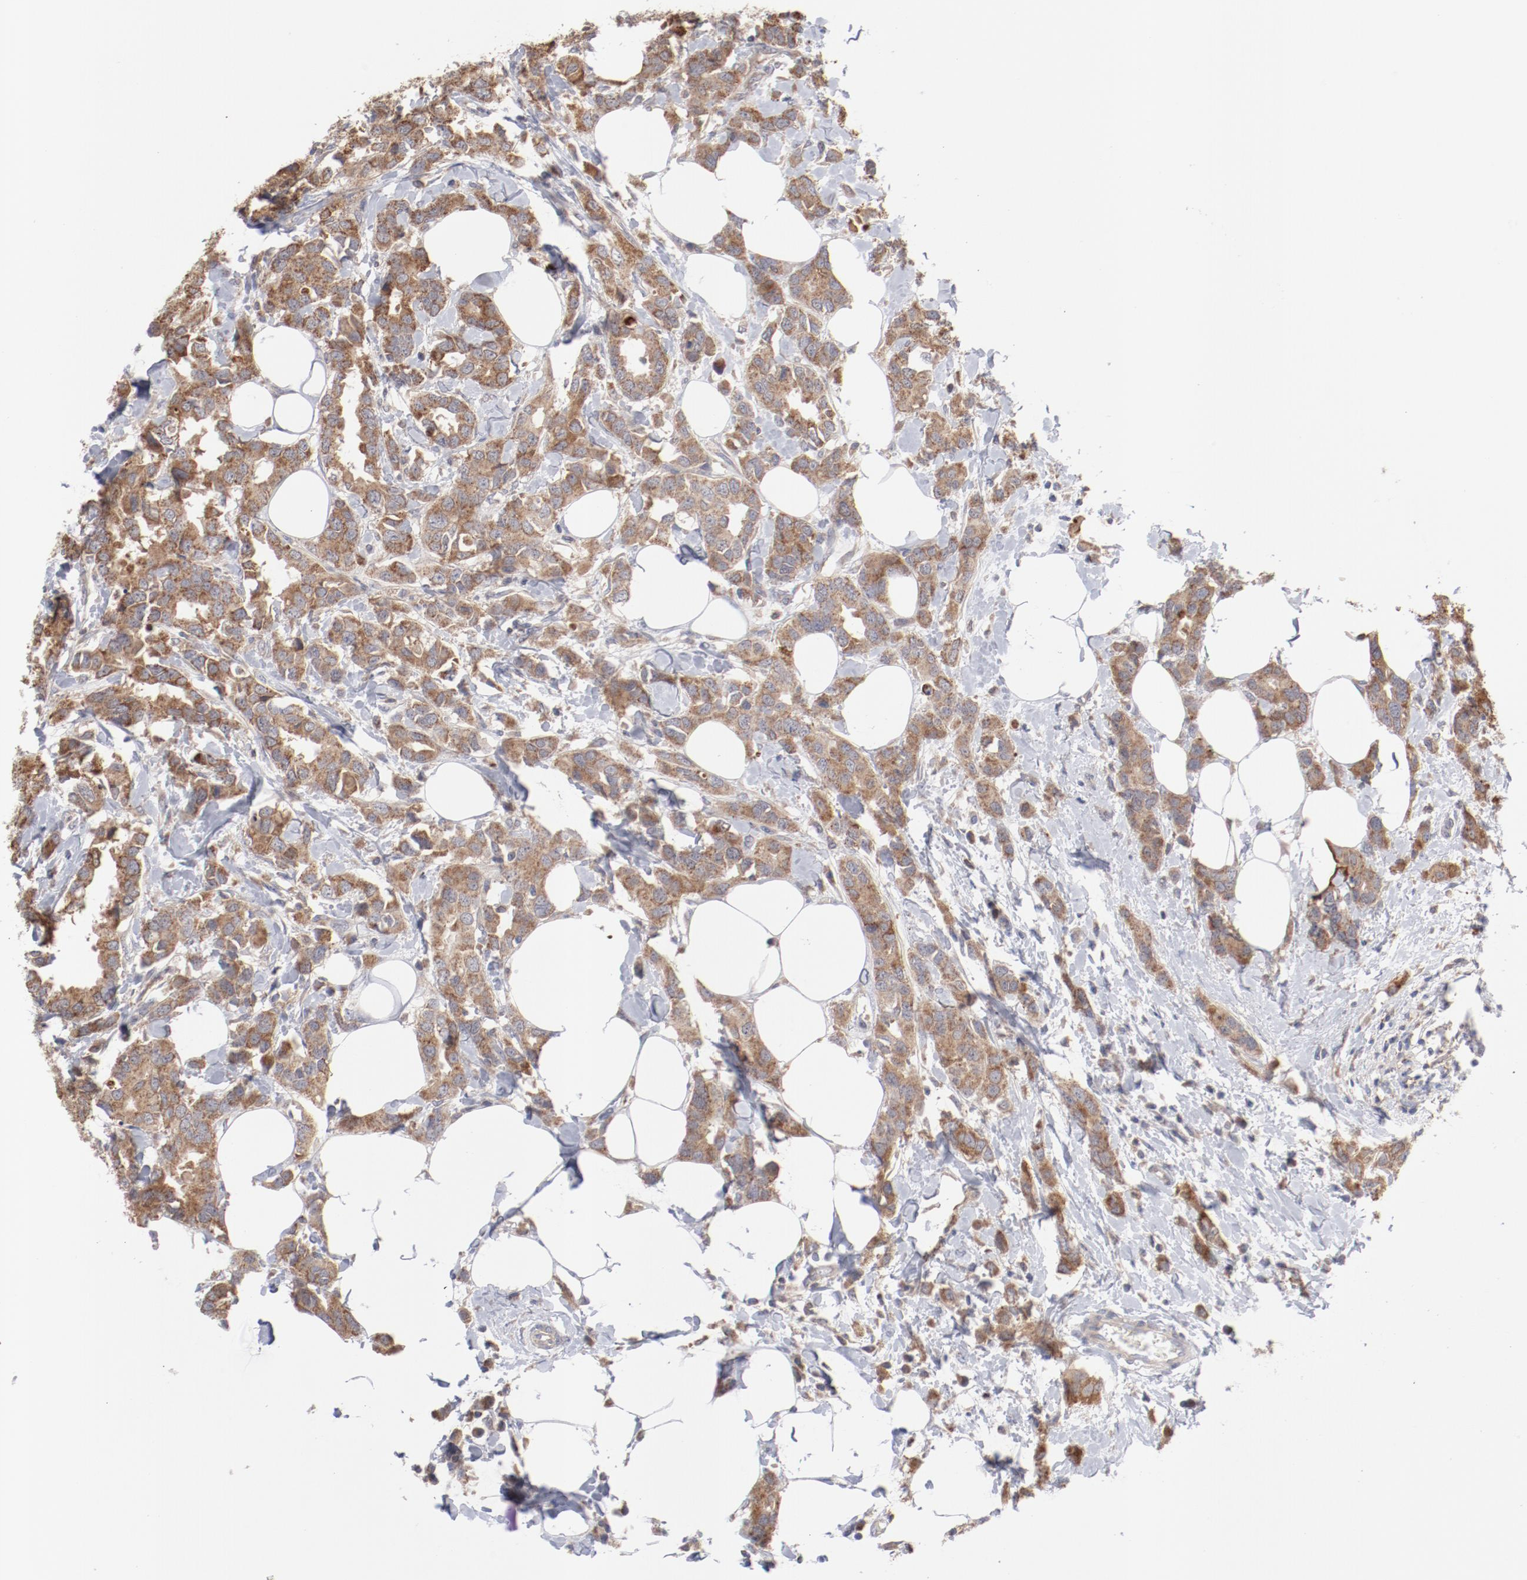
{"staining": {"intensity": "moderate", "quantity": ">75%", "location": "cytoplasmic/membranous"}, "tissue": "breast cancer", "cell_type": "Tumor cells", "image_type": "cancer", "snomed": [{"axis": "morphology", "description": "Normal tissue, NOS"}, {"axis": "morphology", "description": "Duct carcinoma"}, {"axis": "topography", "description": "Breast"}], "caption": "IHC (DAB (3,3'-diaminobenzidine)) staining of human breast cancer shows moderate cytoplasmic/membranous protein expression in approximately >75% of tumor cells.", "gene": "PPFIBP2", "patient": {"sex": "female", "age": 50}}